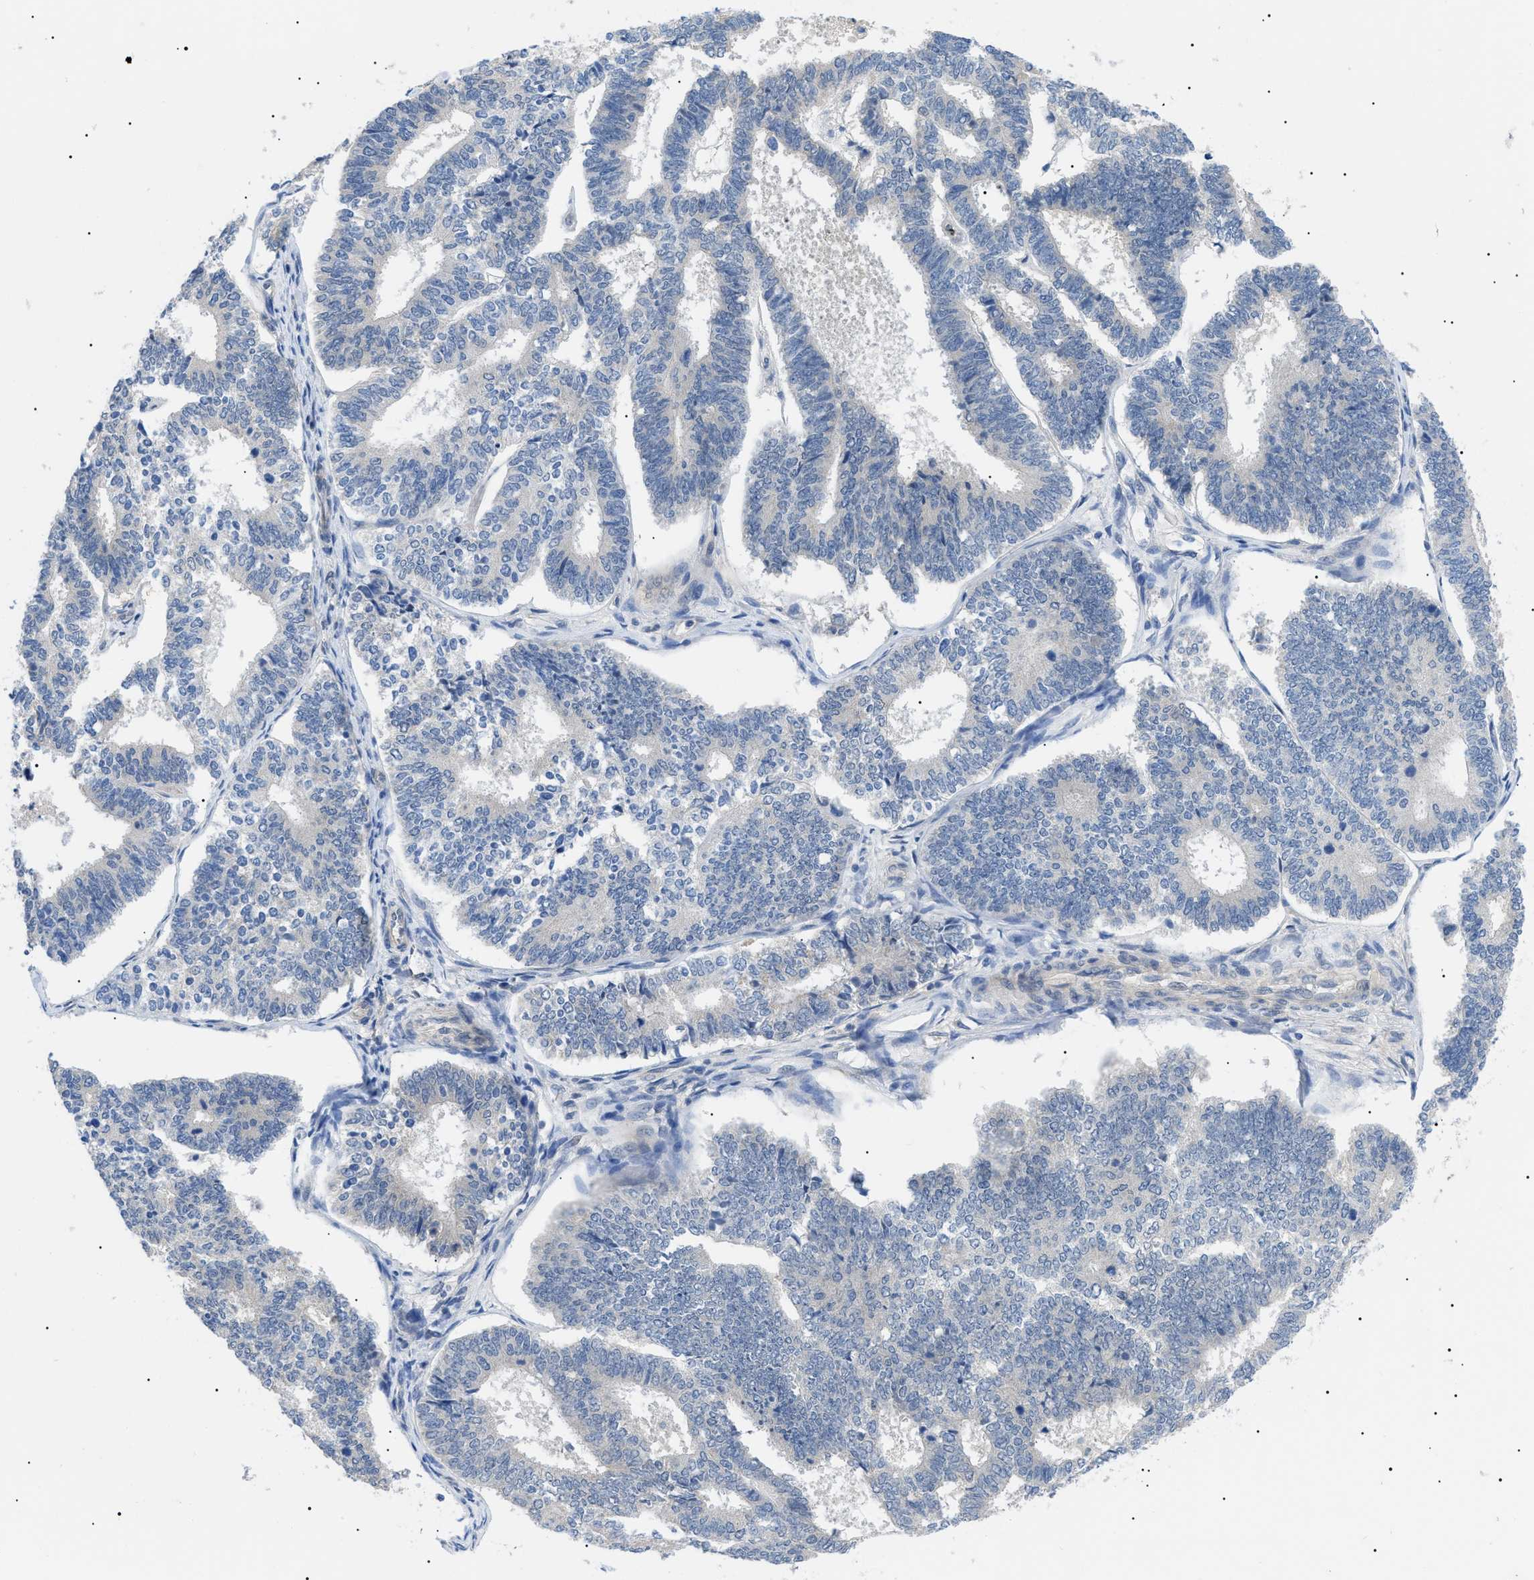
{"staining": {"intensity": "negative", "quantity": "none", "location": "none"}, "tissue": "endometrial cancer", "cell_type": "Tumor cells", "image_type": "cancer", "snomed": [{"axis": "morphology", "description": "Adenocarcinoma, NOS"}, {"axis": "topography", "description": "Endometrium"}], "caption": "An image of human endometrial cancer is negative for staining in tumor cells. The staining was performed using DAB (3,3'-diaminobenzidine) to visualize the protein expression in brown, while the nuclei were stained in blue with hematoxylin (Magnification: 20x).", "gene": "RIPK1", "patient": {"sex": "female", "age": 70}}